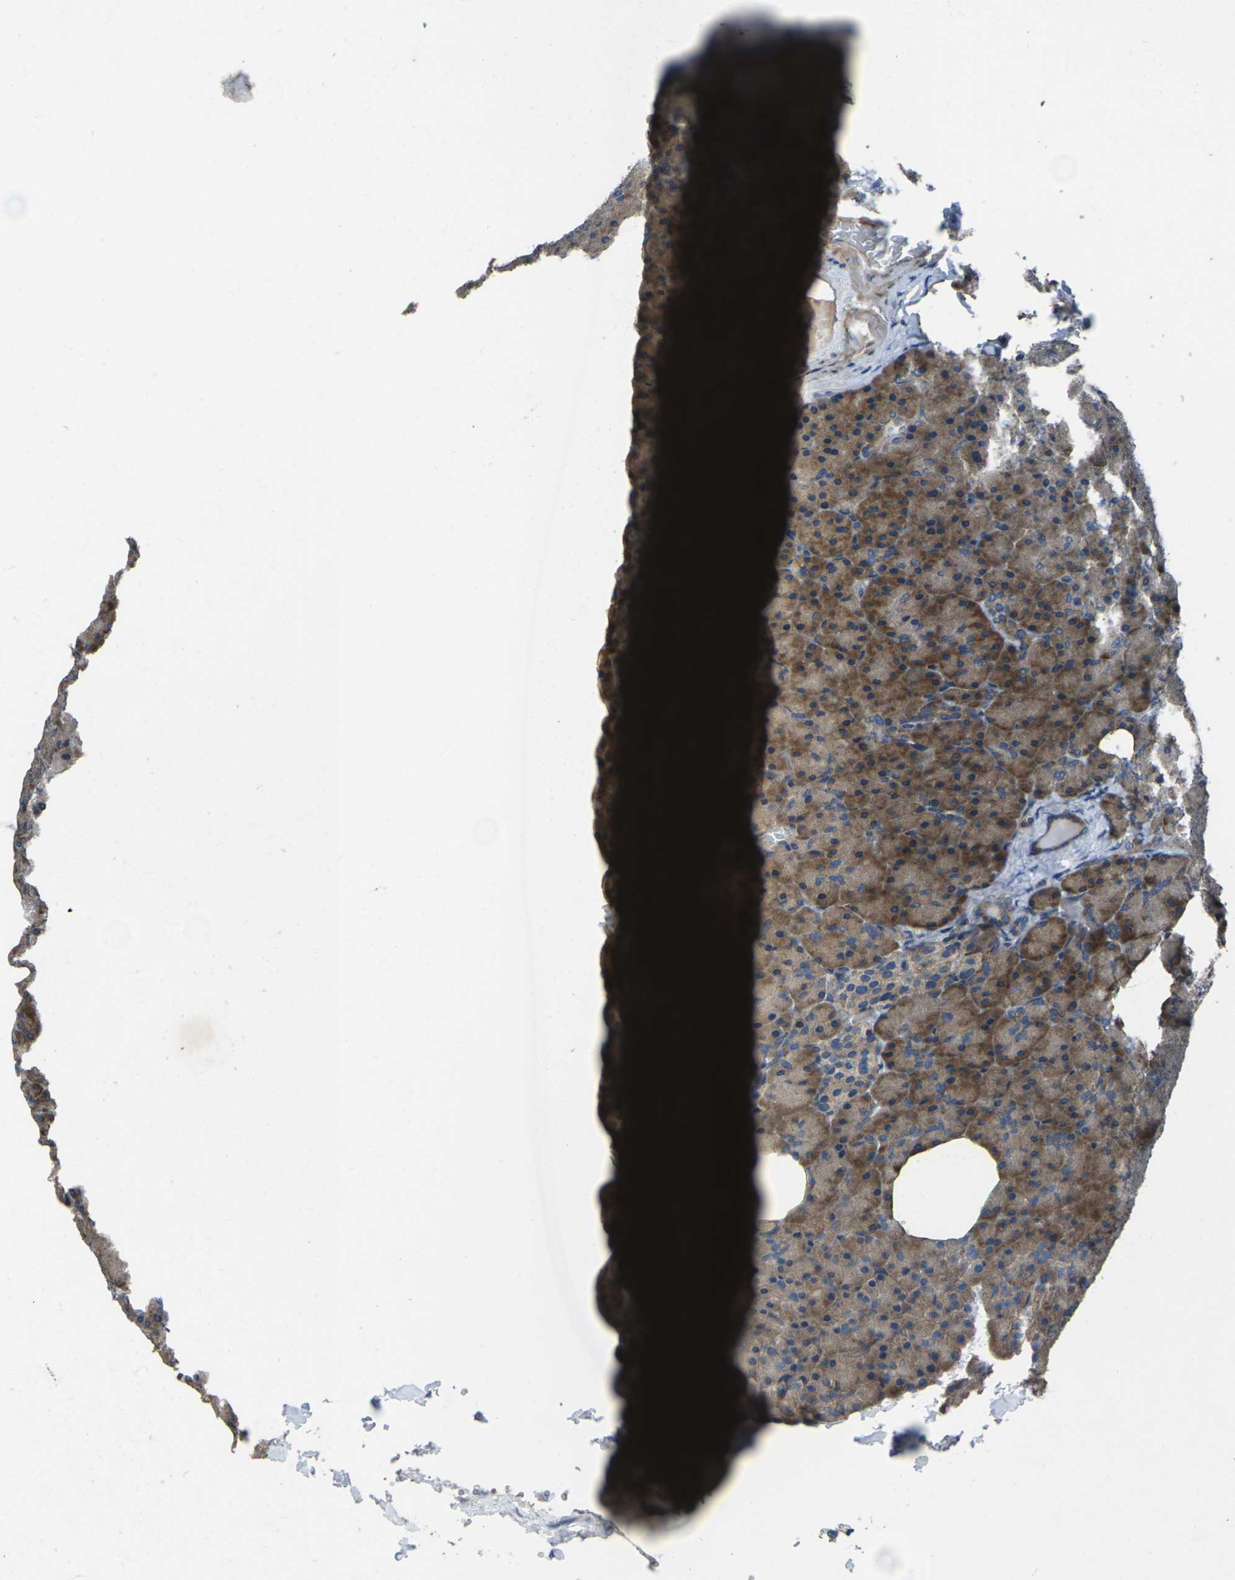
{"staining": {"intensity": "moderate", "quantity": ">75%", "location": "cytoplasmic/membranous"}, "tissue": "pancreas", "cell_type": "Exocrine glandular cells", "image_type": "normal", "snomed": [{"axis": "morphology", "description": "Normal tissue, NOS"}, {"axis": "topography", "description": "Pancreas"}], "caption": "The micrograph reveals staining of benign pancreas, revealing moderate cytoplasmic/membranous protein staining (brown color) within exocrine glandular cells. (brown staining indicates protein expression, while blue staining denotes nuclei).", "gene": "EDNRA", "patient": {"sex": "female", "age": 35}}